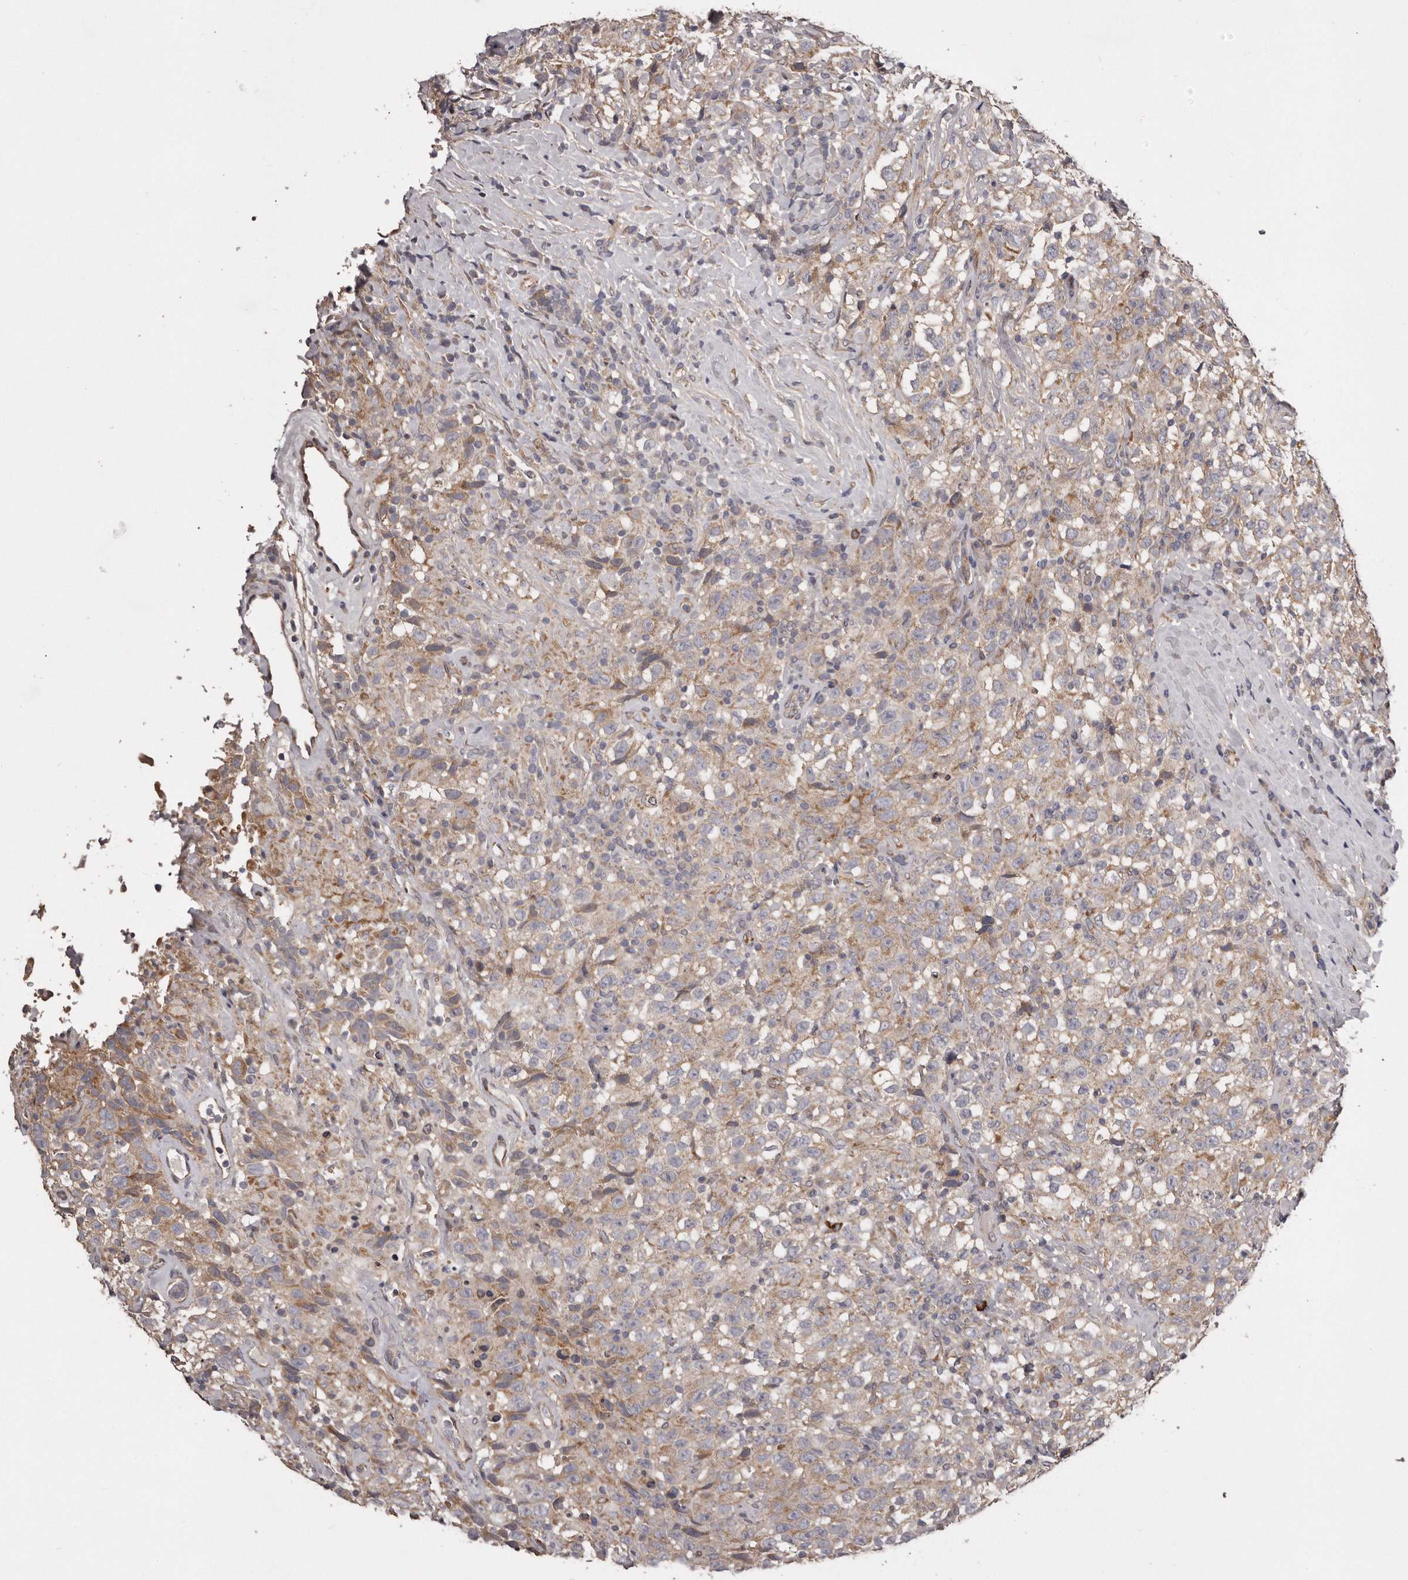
{"staining": {"intensity": "weak", "quantity": ">75%", "location": "cytoplasmic/membranous"}, "tissue": "testis cancer", "cell_type": "Tumor cells", "image_type": "cancer", "snomed": [{"axis": "morphology", "description": "Seminoma, NOS"}, {"axis": "topography", "description": "Testis"}], "caption": "A photomicrograph showing weak cytoplasmic/membranous positivity in approximately >75% of tumor cells in testis cancer (seminoma), as visualized by brown immunohistochemical staining.", "gene": "ARMCX1", "patient": {"sex": "male", "age": 41}}